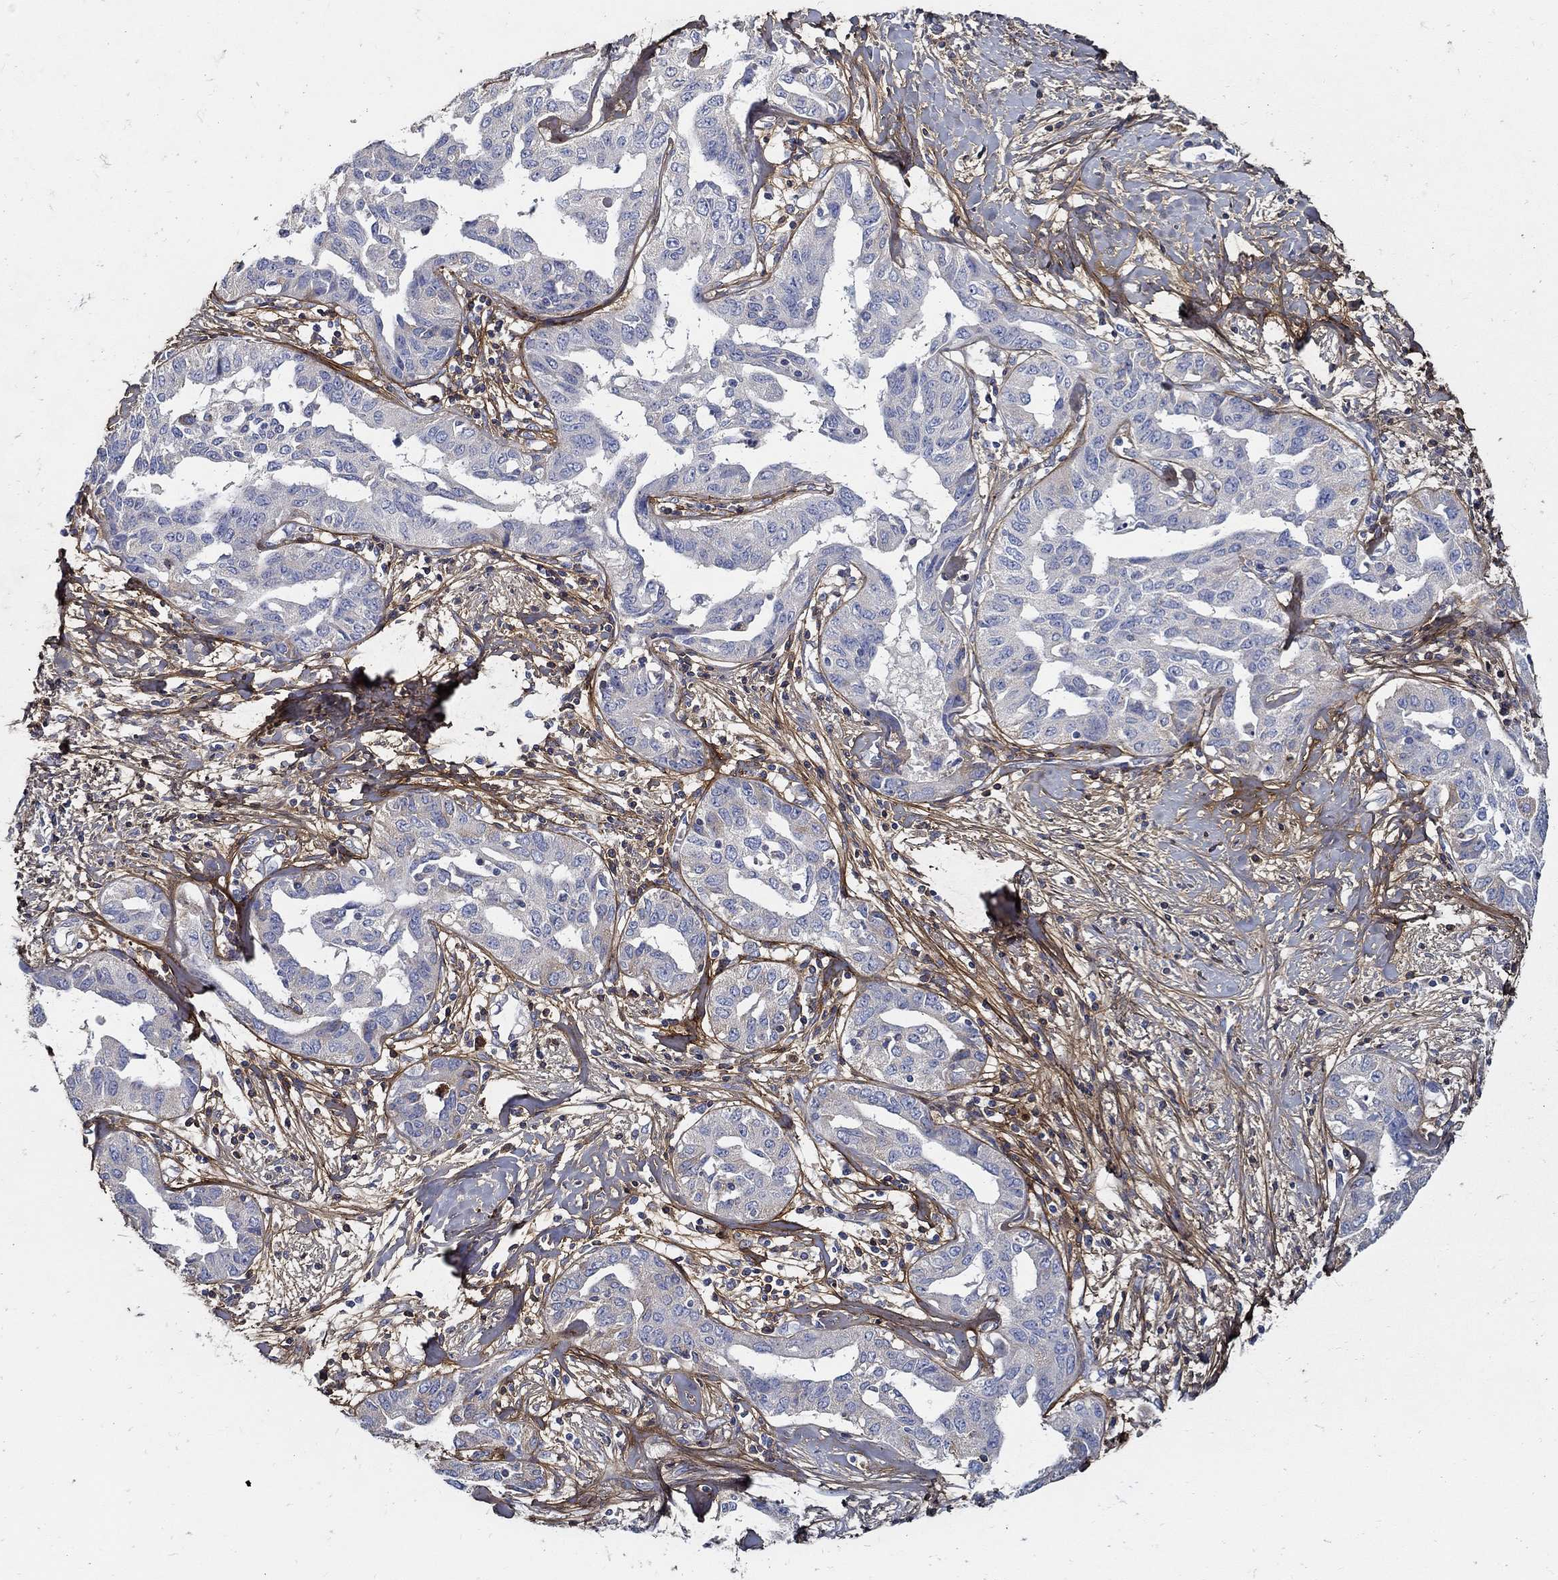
{"staining": {"intensity": "negative", "quantity": "none", "location": "none"}, "tissue": "liver cancer", "cell_type": "Tumor cells", "image_type": "cancer", "snomed": [{"axis": "morphology", "description": "Cholangiocarcinoma"}, {"axis": "topography", "description": "Liver"}], "caption": "The immunohistochemistry (IHC) micrograph has no significant expression in tumor cells of liver cholangiocarcinoma tissue.", "gene": "TGFBI", "patient": {"sex": "male", "age": 59}}